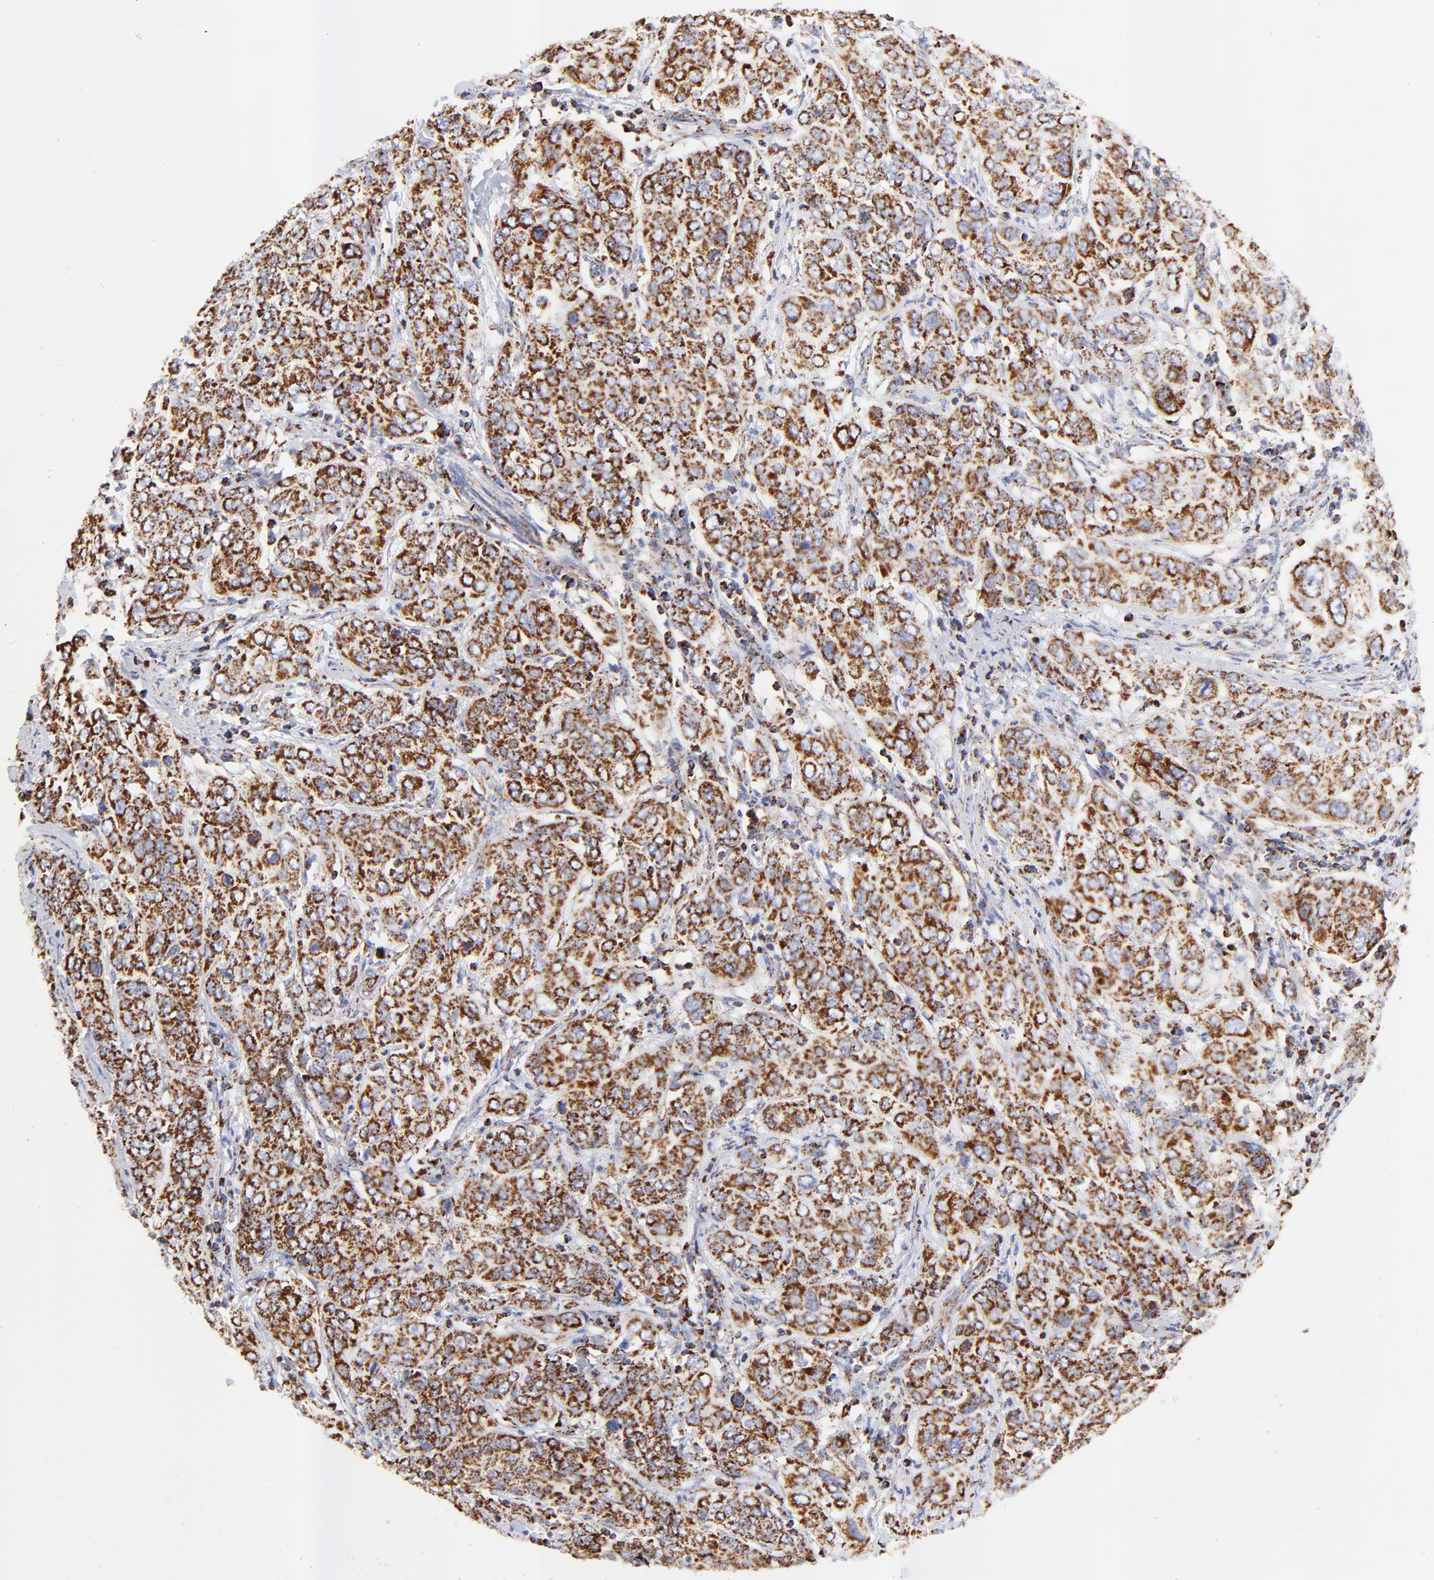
{"staining": {"intensity": "strong", "quantity": ">75%", "location": "cytoplasmic/membranous"}, "tissue": "cervical cancer", "cell_type": "Tumor cells", "image_type": "cancer", "snomed": [{"axis": "morphology", "description": "Squamous cell carcinoma, NOS"}, {"axis": "topography", "description": "Cervix"}], "caption": "Protein expression analysis of human squamous cell carcinoma (cervical) reveals strong cytoplasmic/membranous staining in about >75% of tumor cells.", "gene": "COX4I1", "patient": {"sex": "female", "age": 38}}